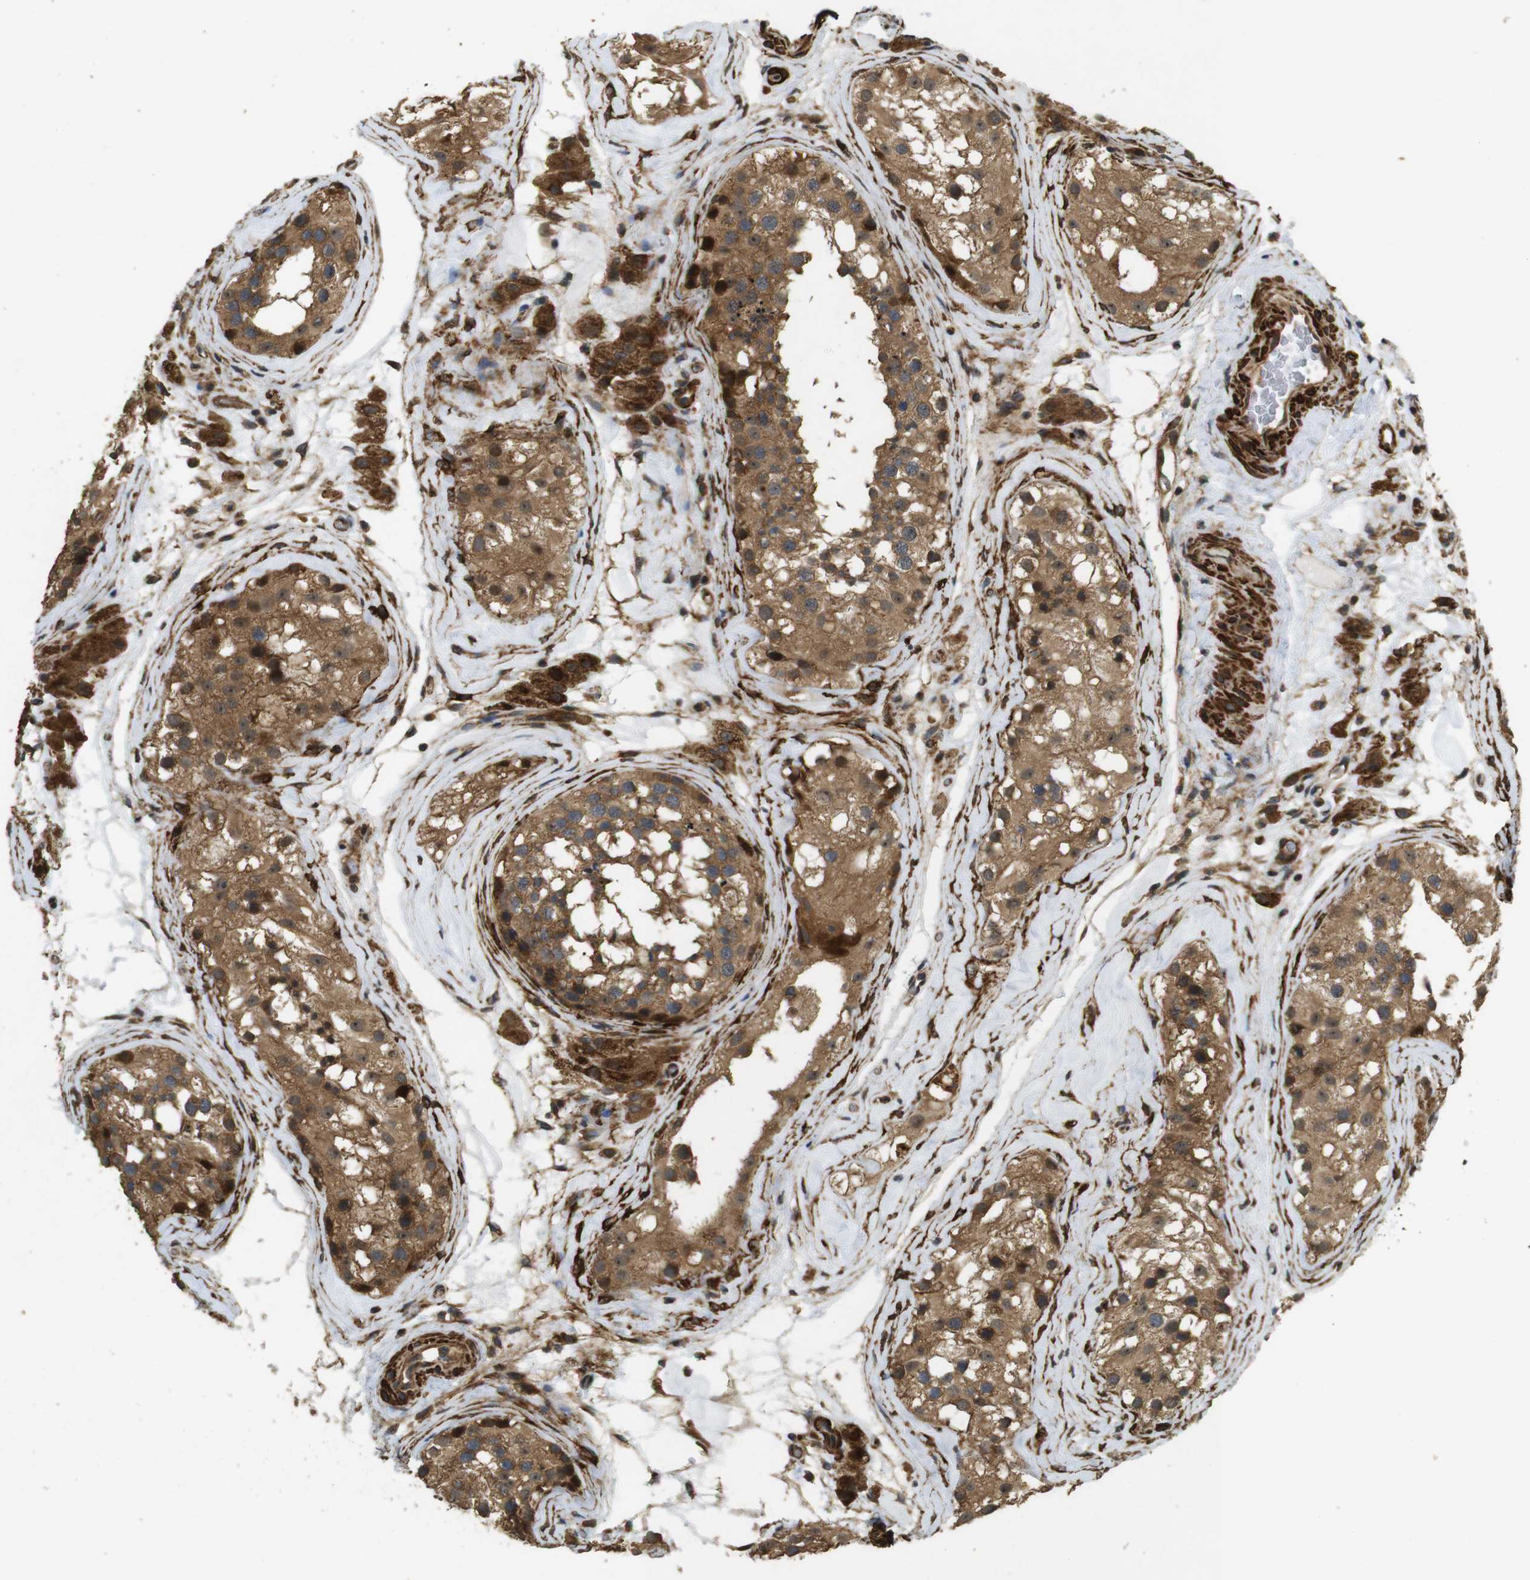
{"staining": {"intensity": "moderate", "quantity": ">75%", "location": "cytoplasmic/membranous"}, "tissue": "testis", "cell_type": "Cells in seminiferous ducts", "image_type": "normal", "snomed": [{"axis": "morphology", "description": "Normal tissue, NOS"}, {"axis": "morphology", "description": "Seminoma, NOS"}, {"axis": "topography", "description": "Testis"}], "caption": "Unremarkable testis displays moderate cytoplasmic/membranous staining in about >75% of cells in seminiferous ducts.", "gene": "BNIP3", "patient": {"sex": "male", "age": 71}}